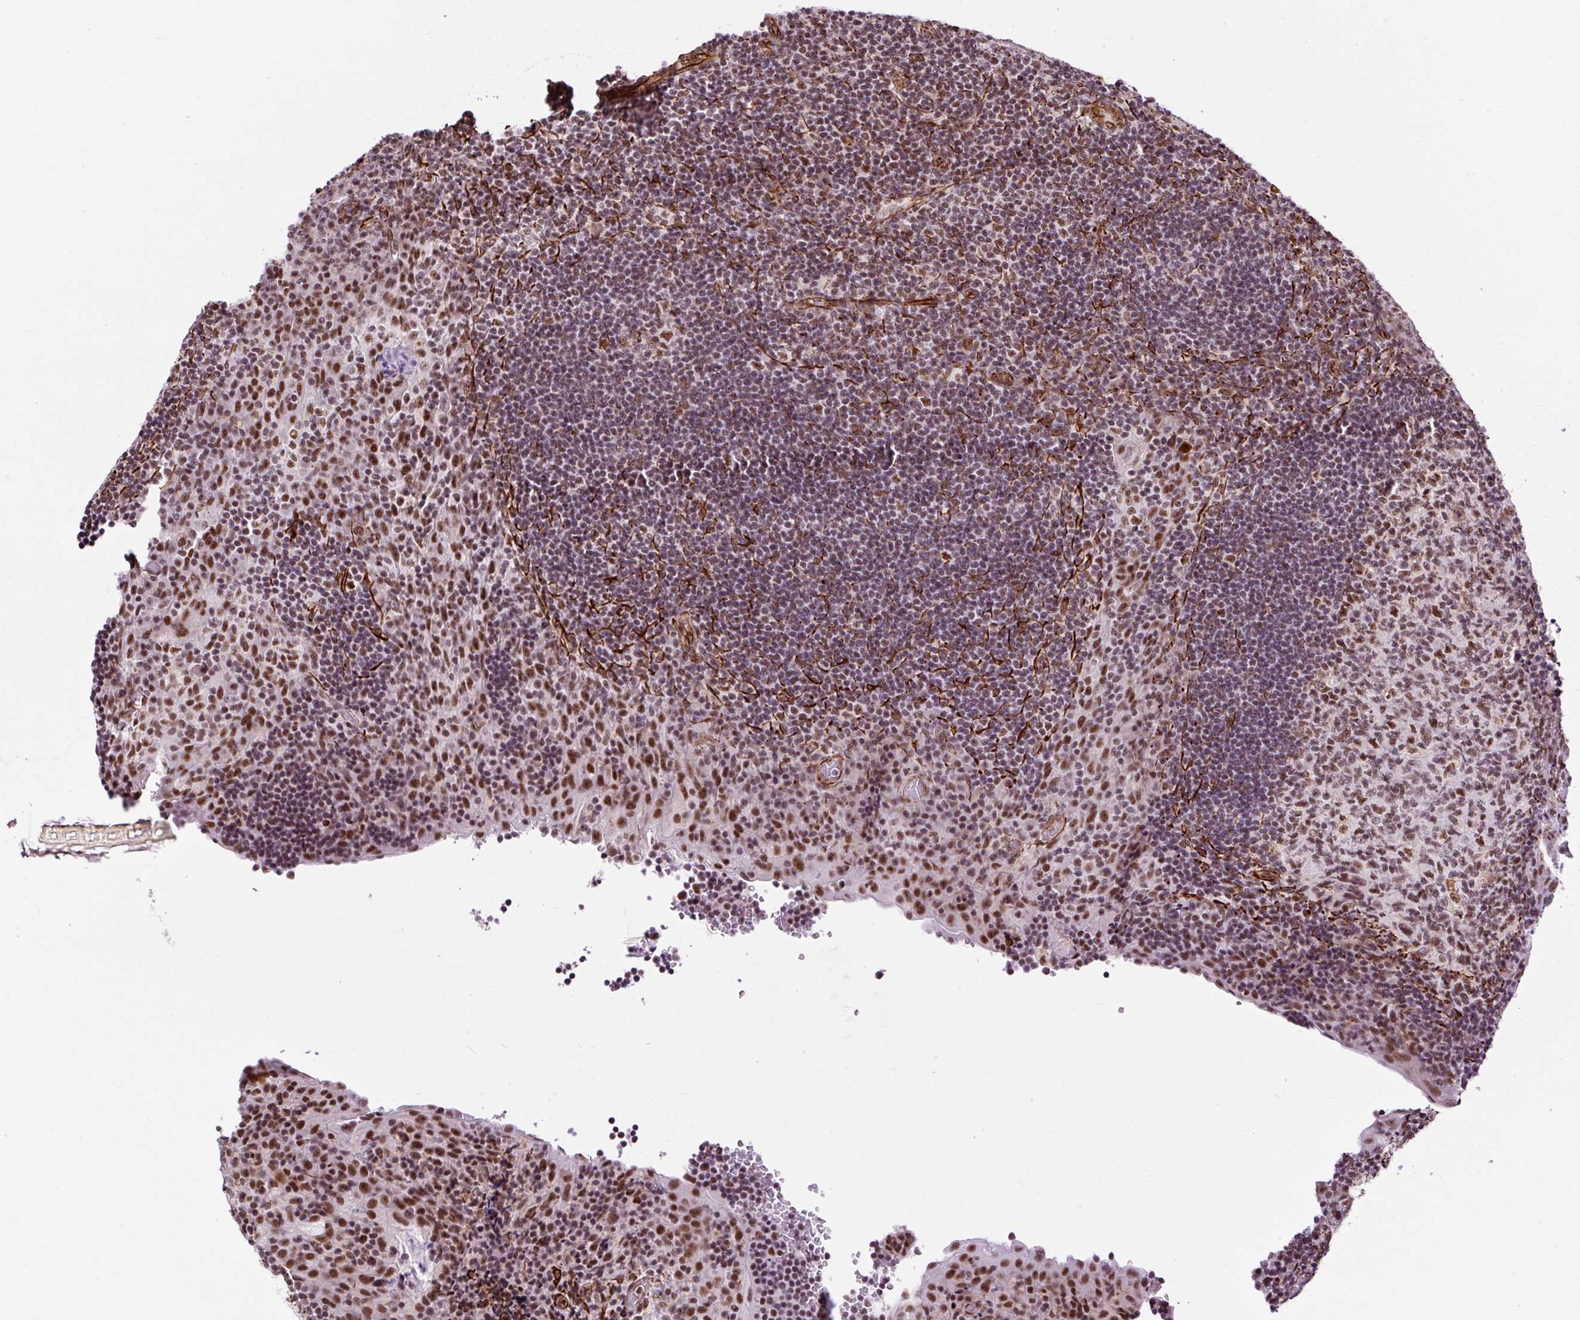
{"staining": {"intensity": "moderate", "quantity": ">75%", "location": "nuclear"}, "tissue": "tonsil", "cell_type": "Germinal center cells", "image_type": "normal", "snomed": [{"axis": "morphology", "description": "Normal tissue, NOS"}, {"axis": "topography", "description": "Tonsil"}], "caption": "The immunohistochemical stain shows moderate nuclear expression in germinal center cells of benign tonsil.", "gene": "FMC1", "patient": {"sex": "male", "age": 17}}